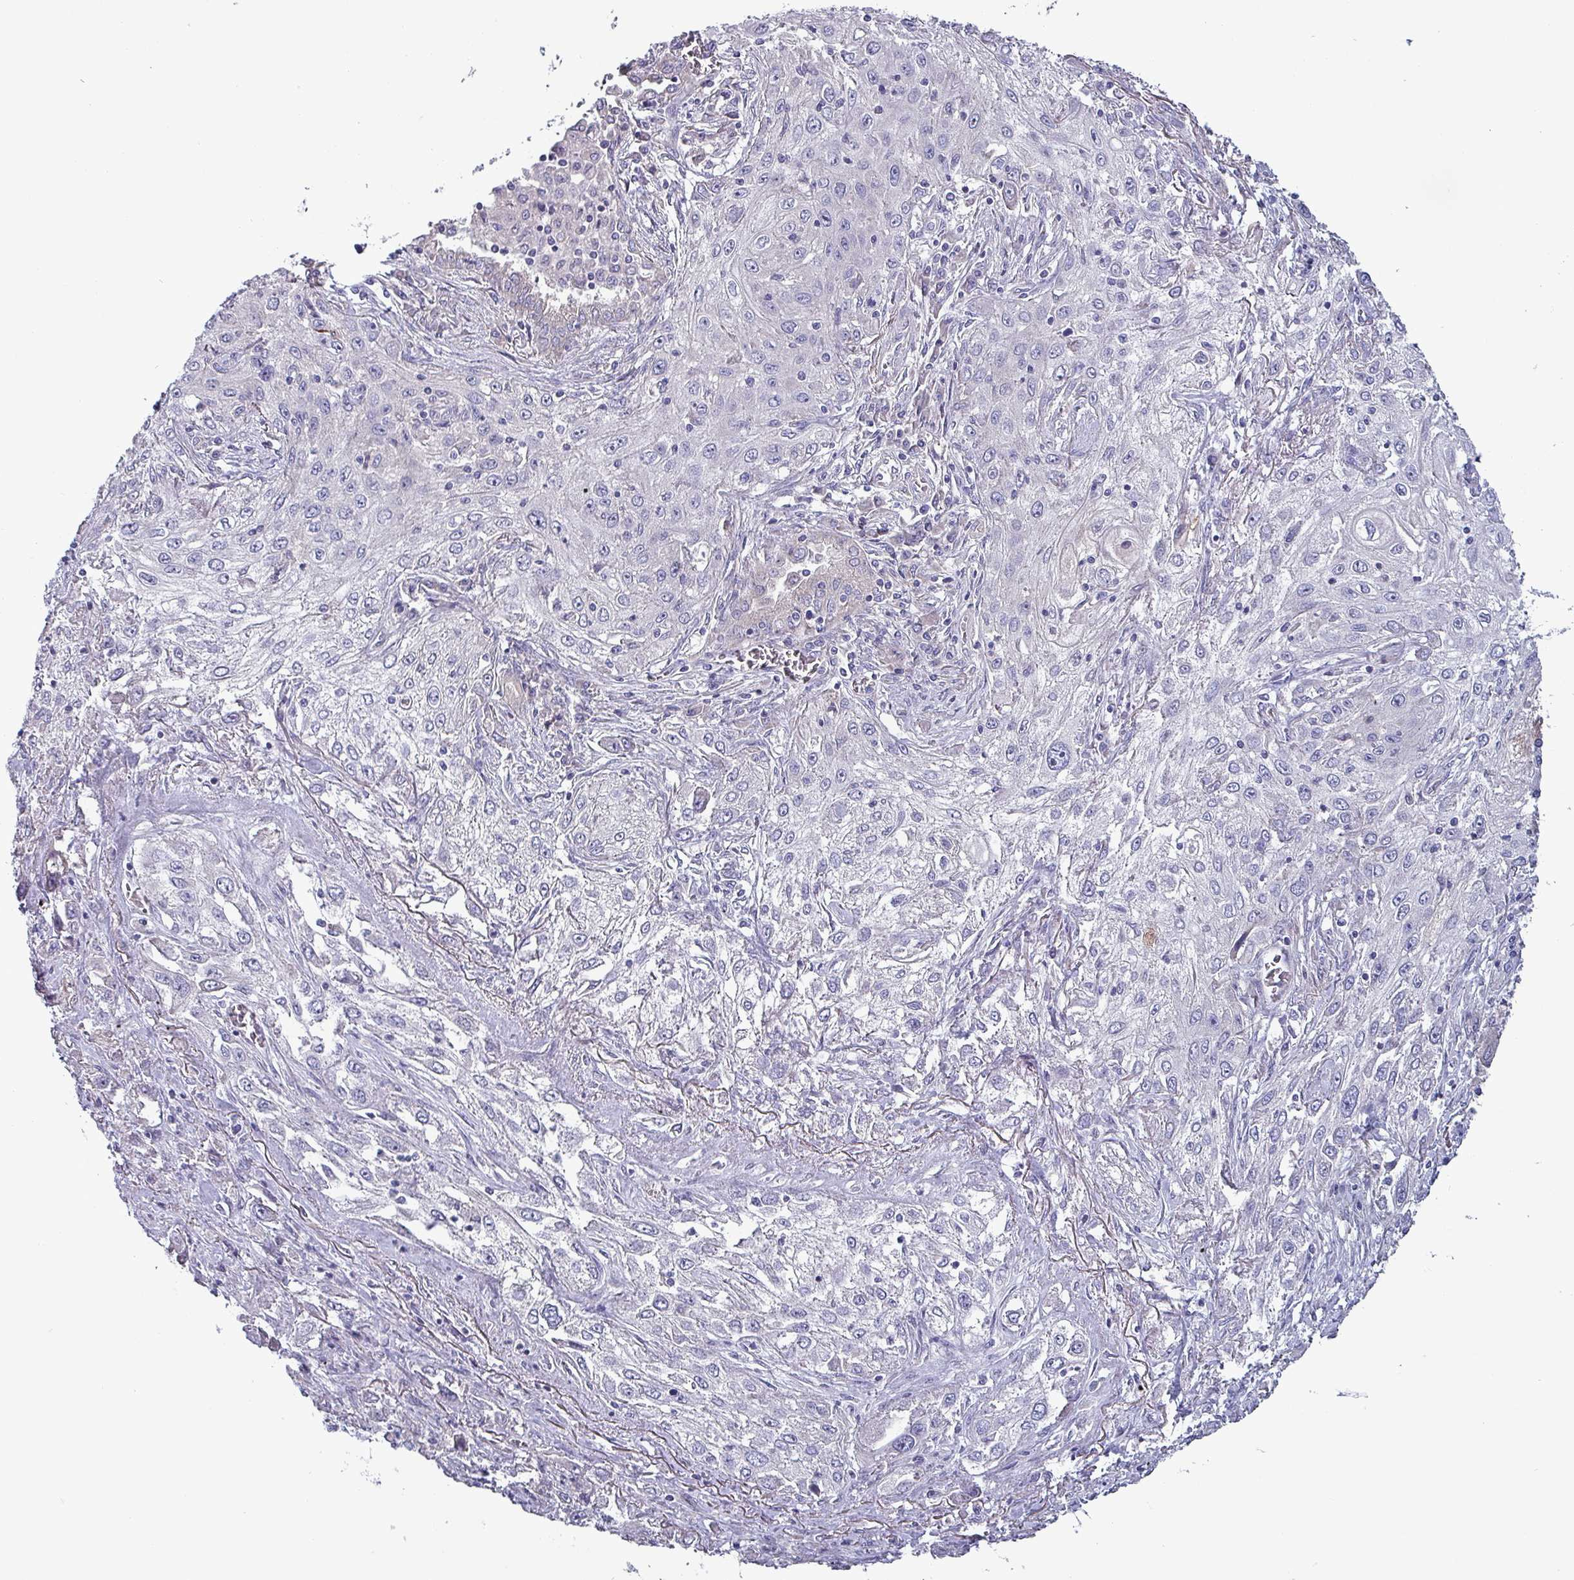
{"staining": {"intensity": "negative", "quantity": "none", "location": "none"}, "tissue": "lung cancer", "cell_type": "Tumor cells", "image_type": "cancer", "snomed": [{"axis": "morphology", "description": "Squamous cell carcinoma, NOS"}, {"axis": "topography", "description": "Lung"}], "caption": "The IHC histopathology image has no significant positivity in tumor cells of lung cancer (squamous cell carcinoma) tissue.", "gene": "HSD3B7", "patient": {"sex": "female", "age": 69}}